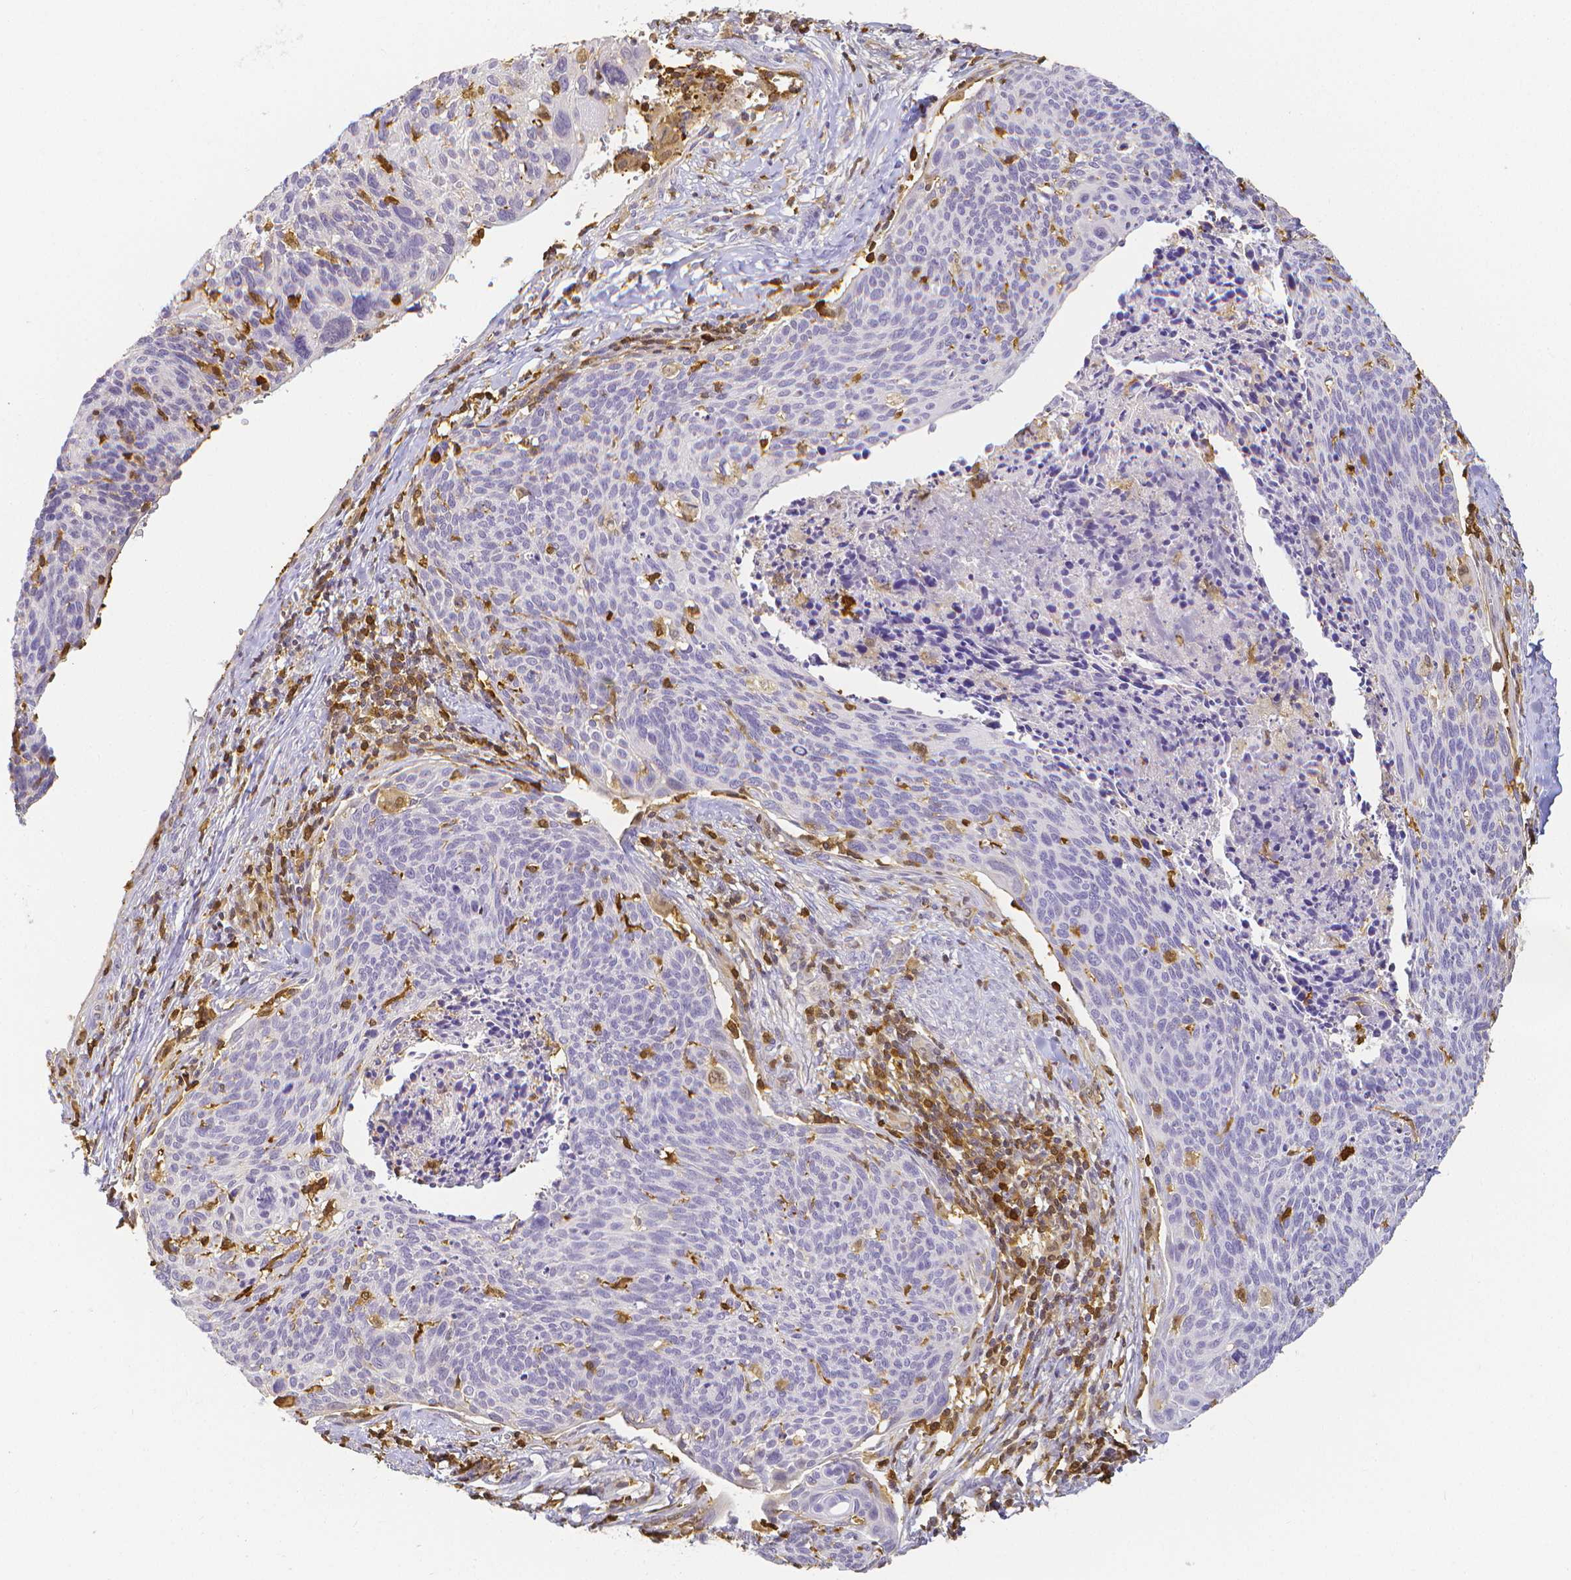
{"staining": {"intensity": "negative", "quantity": "none", "location": "none"}, "tissue": "cervical cancer", "cell_type": "Tumor cells", "image_type": "cancer", "snomed": [{"axis": "morphology", "description": "Squamous cell carcinoma, NOS"}, {"axis": "topography", "description": "Cervix"}], "caption": "Immunohistochemical staining of cervical cancer demonstrates no significant expression in tumor cells.", "gene": "COTL1", "patient": {"sex": "female", "age": 49}}